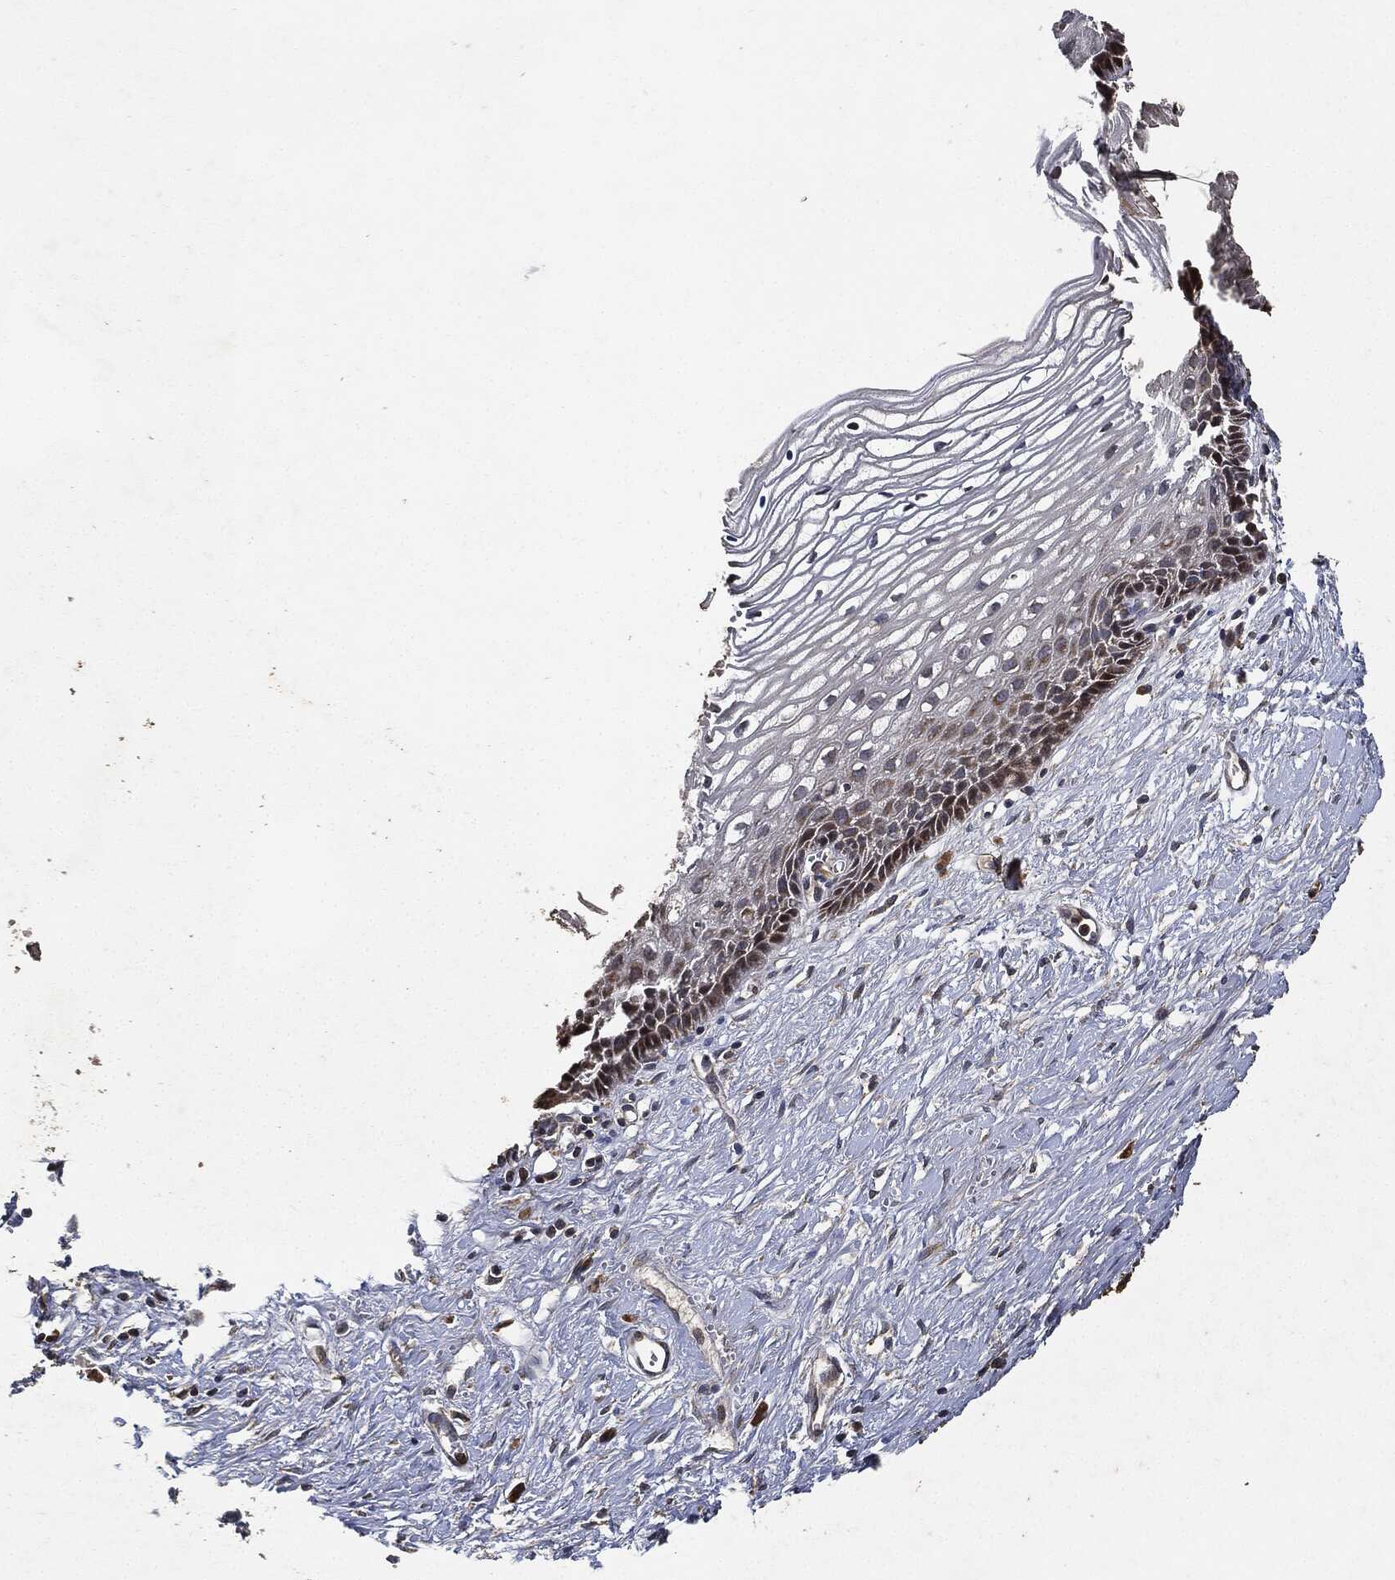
{"staining": {"intensity": "negative", "quantity": "none", "location": "none"}, "tissue": "cervix", "cell_type": "Squamous epithelial cells", "image_type": "normal", "snomed": [{"axis": "morphology", "description": "Normal tissue, NOS"}, {"axis": "topography", "description": "Cervix"}], "caption": "Immunohistochemistry (IHC) of benign human cervix displays no staining in squamous epithelial cells.", "gene": "MLST8", "patient": {"sex": "female", "age": 40}}